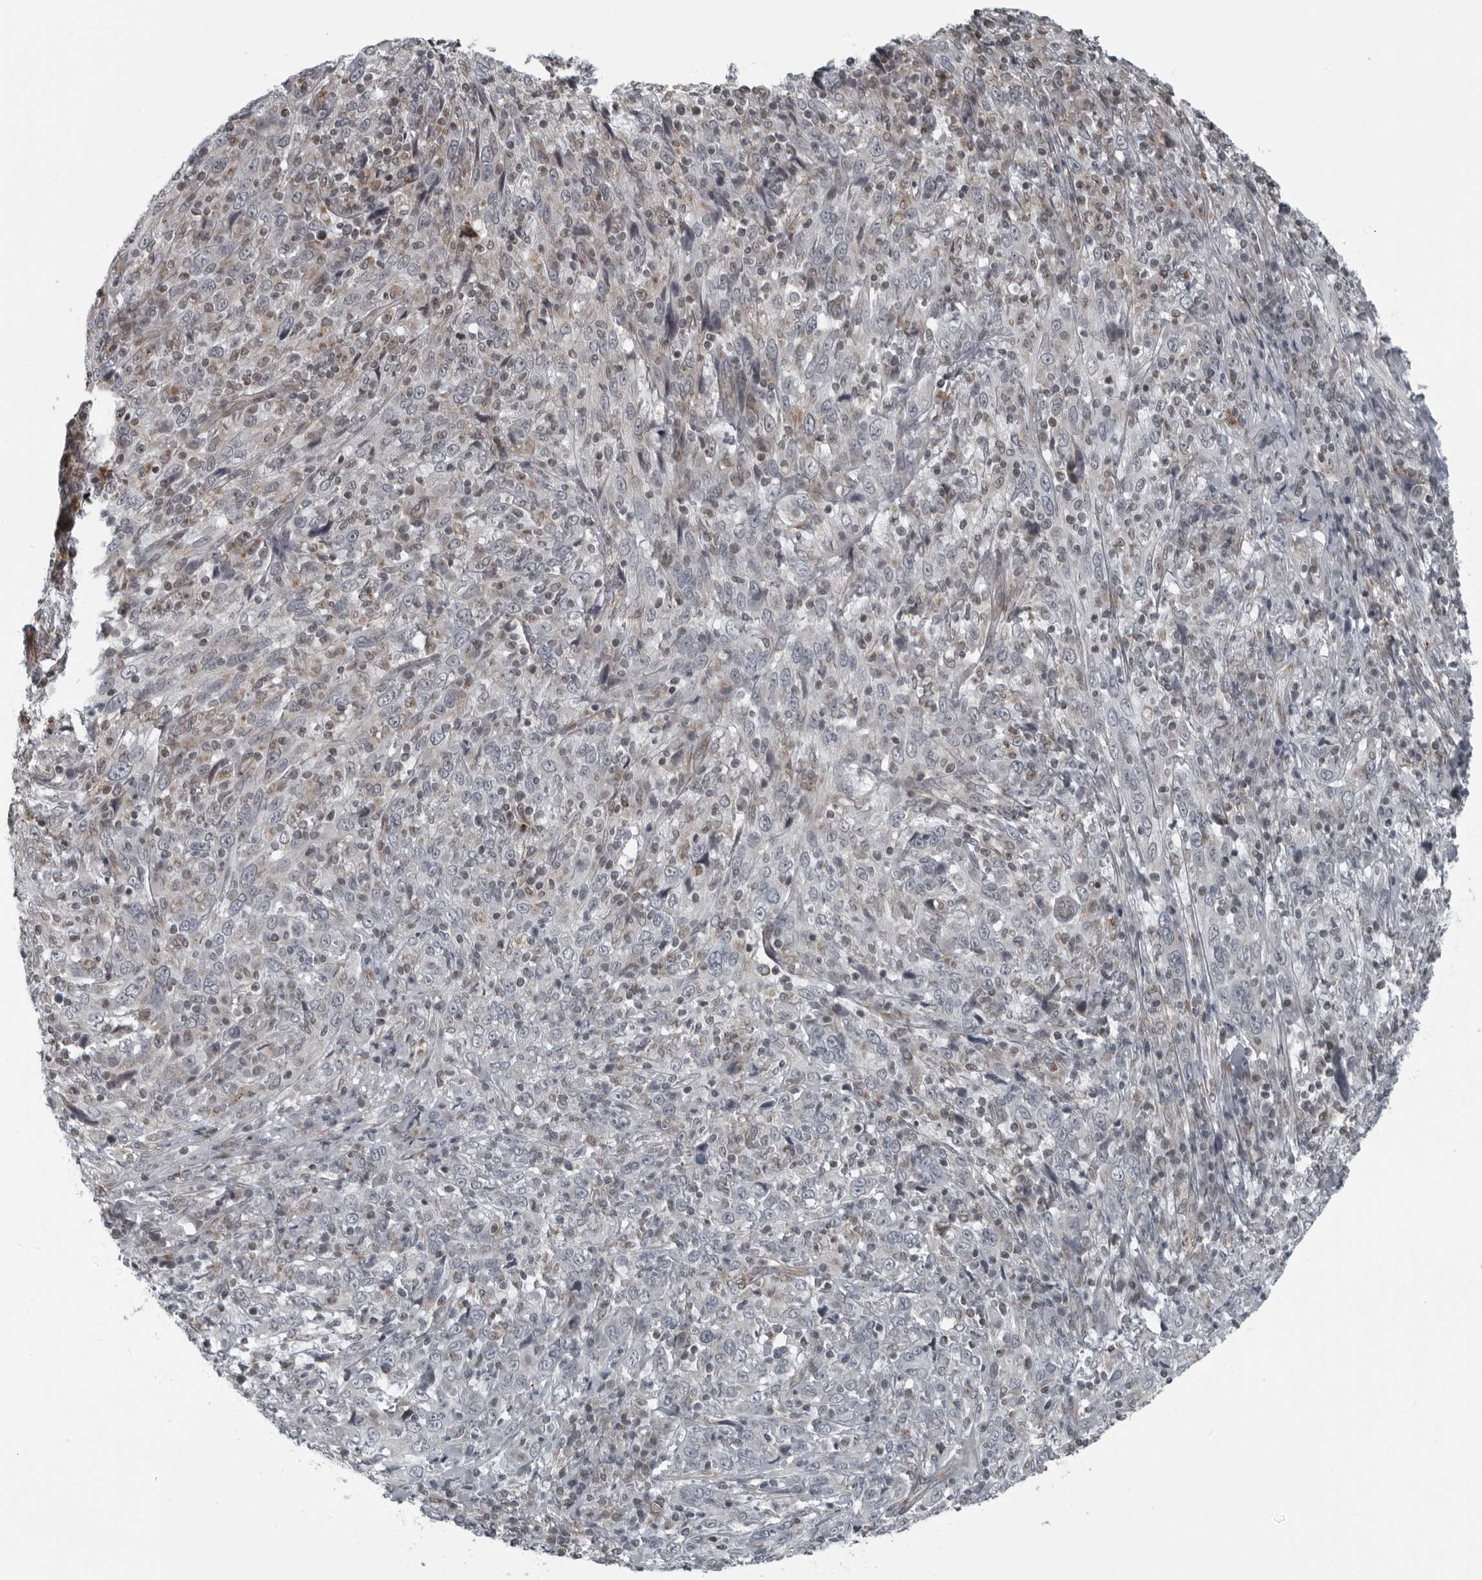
{"staining": {"intensity": "negative", "quantity": "none", "location": "none"}, "tissue": "cervical cancer", "cell_type": "Tumor cells", "image_type": "cancer", "snomed": [{"axis": "morphology", "description": "Squamous cell carcinoma, NOS"}, {"axis": "topography", "description": "Cervix"}], "caption": "This micrograph is of squamous cell carcinoma (cervical) stained with immunohistochemistry to label a protein in brown with the nuclei are counter-stained blue. There is no staining in tumor cells.", "gene": "RTCA", "patient": {"sex": "female", "age": 46}}